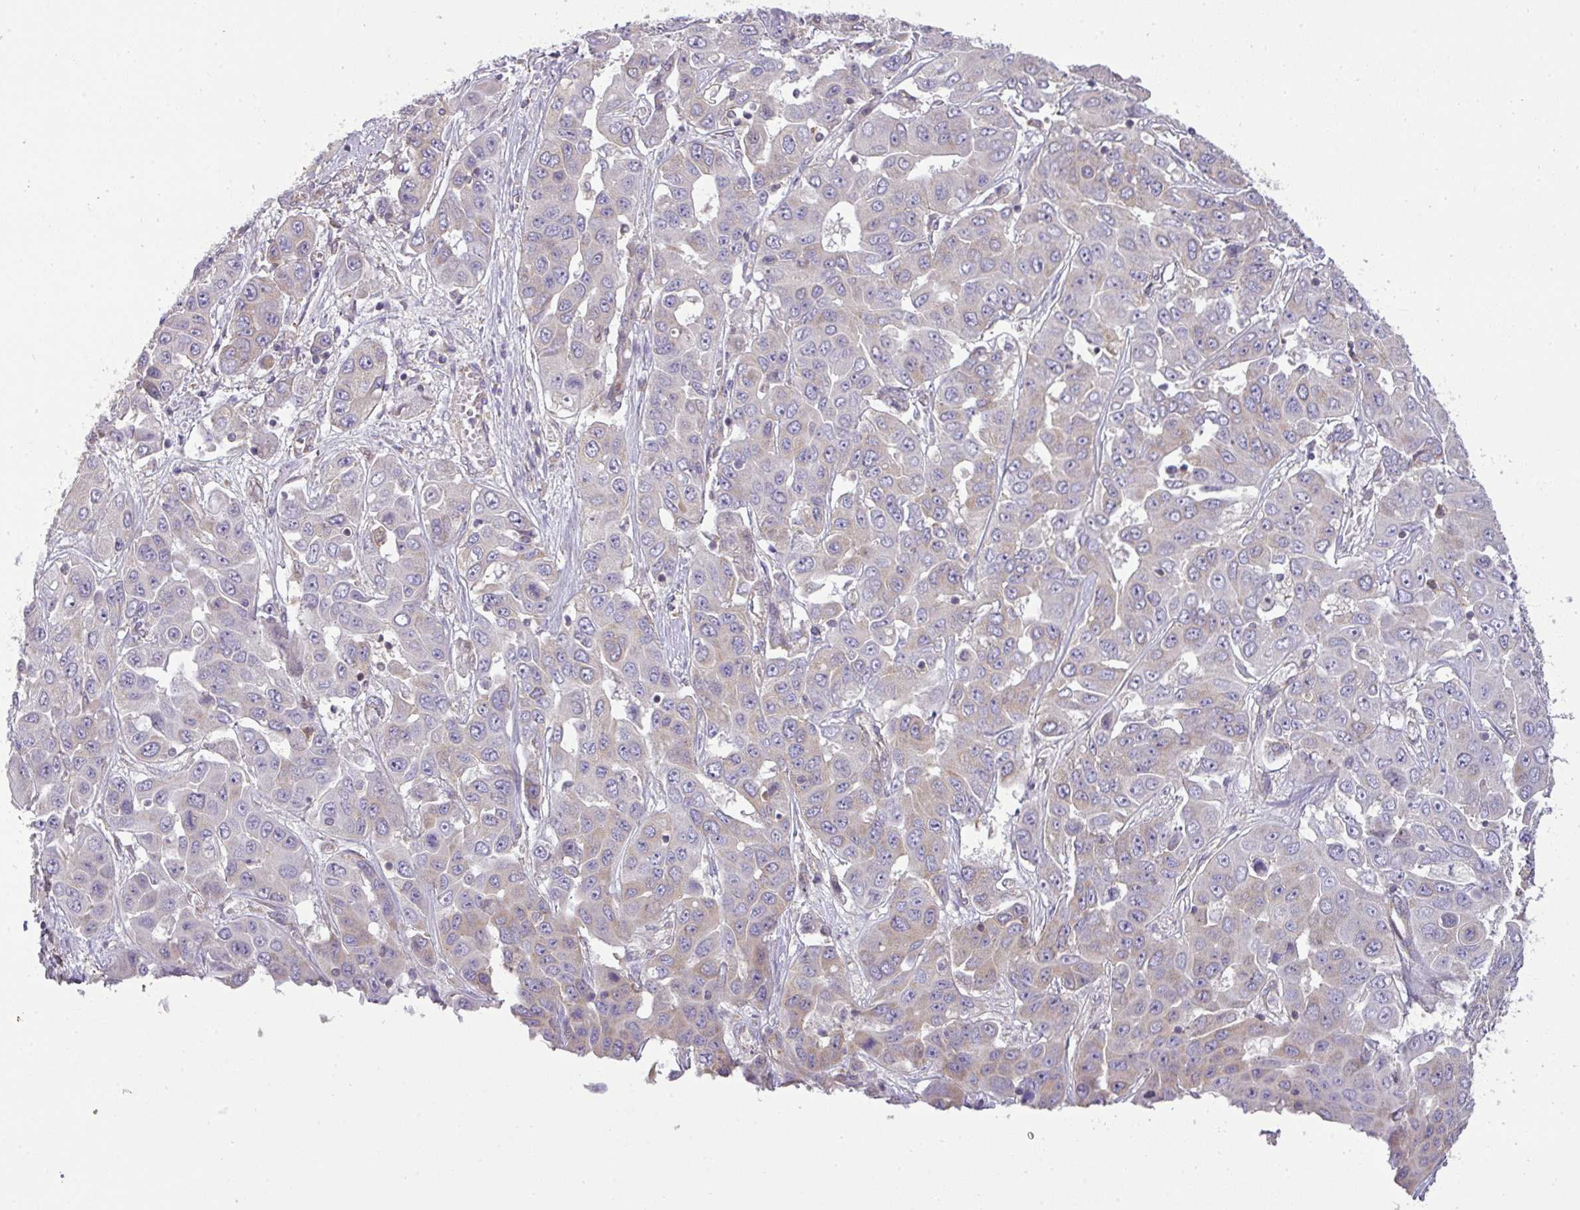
{"staining": {"intensity": "weak", "quantity": "25%-75%", "location": "cytoplasmic/membranous"}, "tissue": "liver cancer", "cell_type": "Tumor cells", "image_type": "cancer", "snomed": [{"axis": "morphology", "description": "Cholangiocarcinoma"}, {"axis": "topography", "description": "Liver"}], "caption": "IHC histopathology image of neoplastic tissue: liver cancer stained using immunohistochemistry demonstrates low levels of weak protein expression localized specifically in the cytoplasmic/membranous of tumor cells, appearing as a cytoplasmic/membranous brown color.", "gene": "ZNF211", "patient": {"sex": "female", "age": 52}}